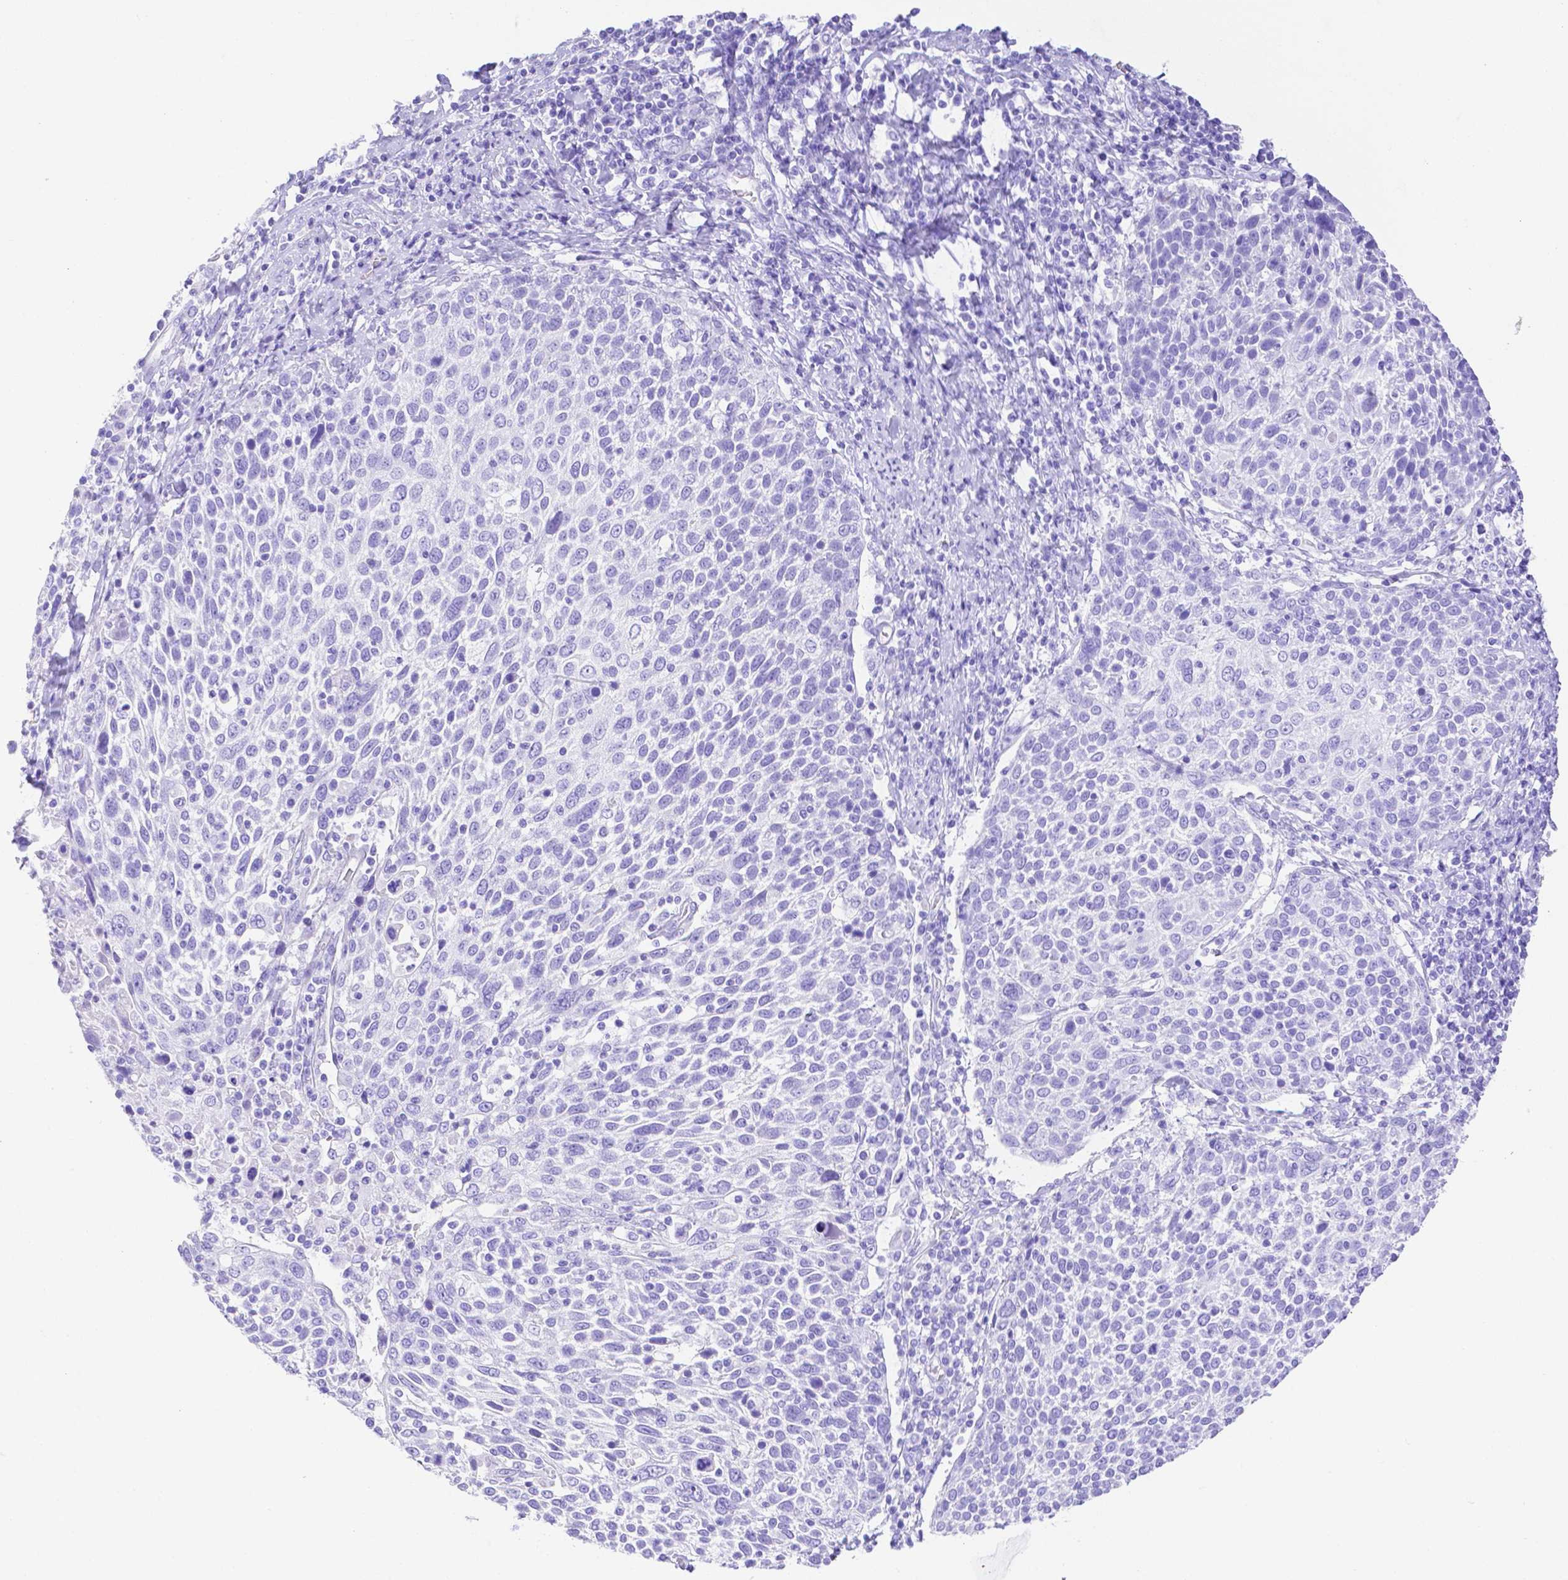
{"staining": {"intensity": "negative", "quantity": "none", "location": "none"}, "tissue": "cervical cancer", "cell_type": "Tumor cells", "image_type": "cancer", "snomed": [{"axis": "morphology", "description": "Squamous cell carcinoma, NOS"}, {"axis": "topography", "description": "Cervix"}], "caption": "A high-resolution photomicrograph shows immunohistochemistry (IHC) staining of cervical cancer, which demonstrates no significant staining in tumor cells.", "gene": "SMR3A", "patient": {"sex": "female", "age": 61}}